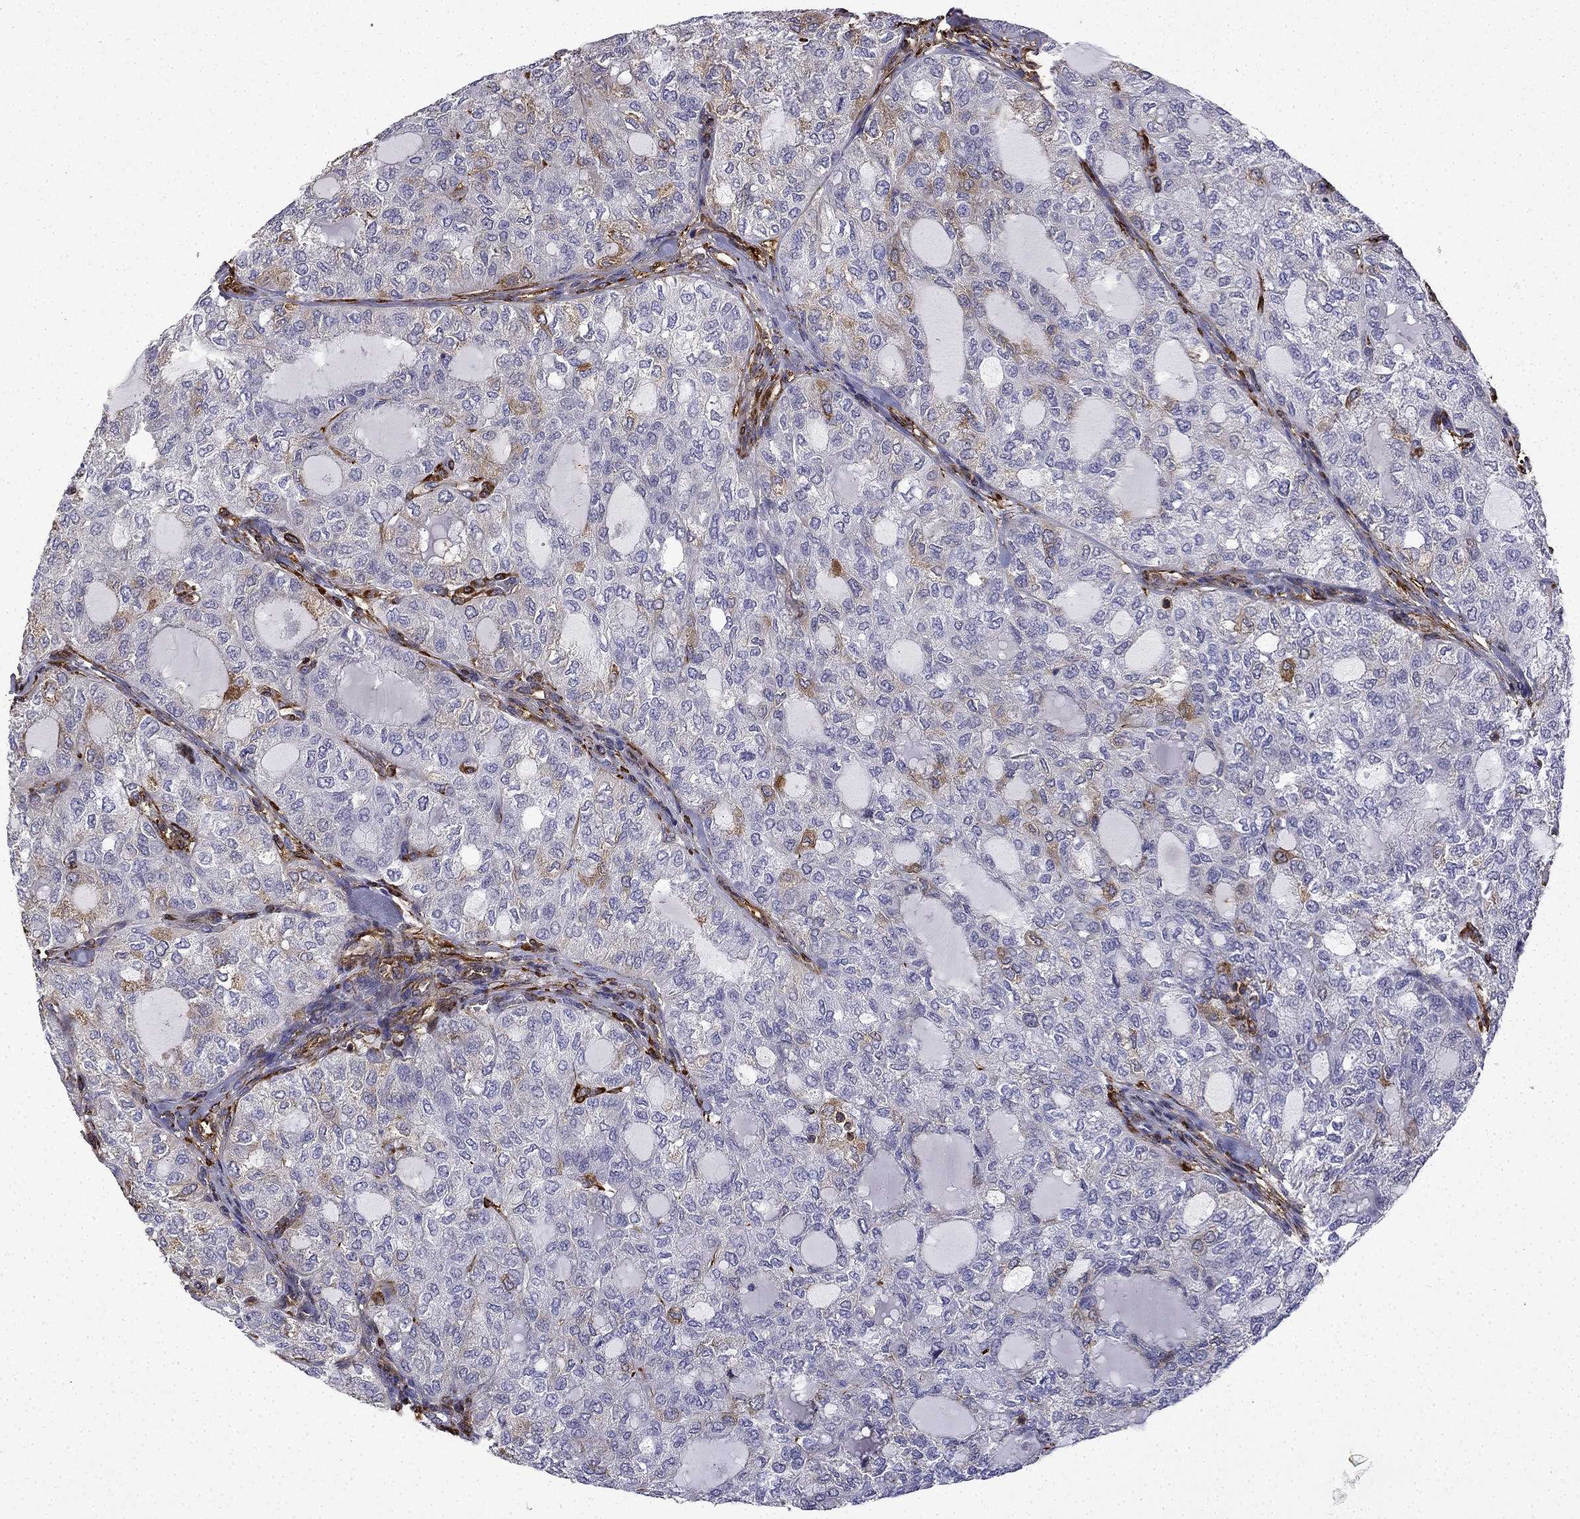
{"staining": {"intensity": "strong", "quantity": "<25%", "location": "cytoplasmic/membranous"}, "tissue": "thyroid cancer", "cell_type": "Tumor cells", "image_type": "cancer", "snomed": [{"axis": "morphology", "description": "Follicular adenoma carcinoma, NOS"}, {"axis": "topography", "description": "Thyroid gland"}], "caption": "Immunohistochemical staining of human thyroid cancer (follicular adenoma carcinoma) displays strong cytoplasmic/membranous protein expression in approximately <25% of tumor cells.", "gene": "MAP4", "patient": {"sex": "male", "age": 75}}